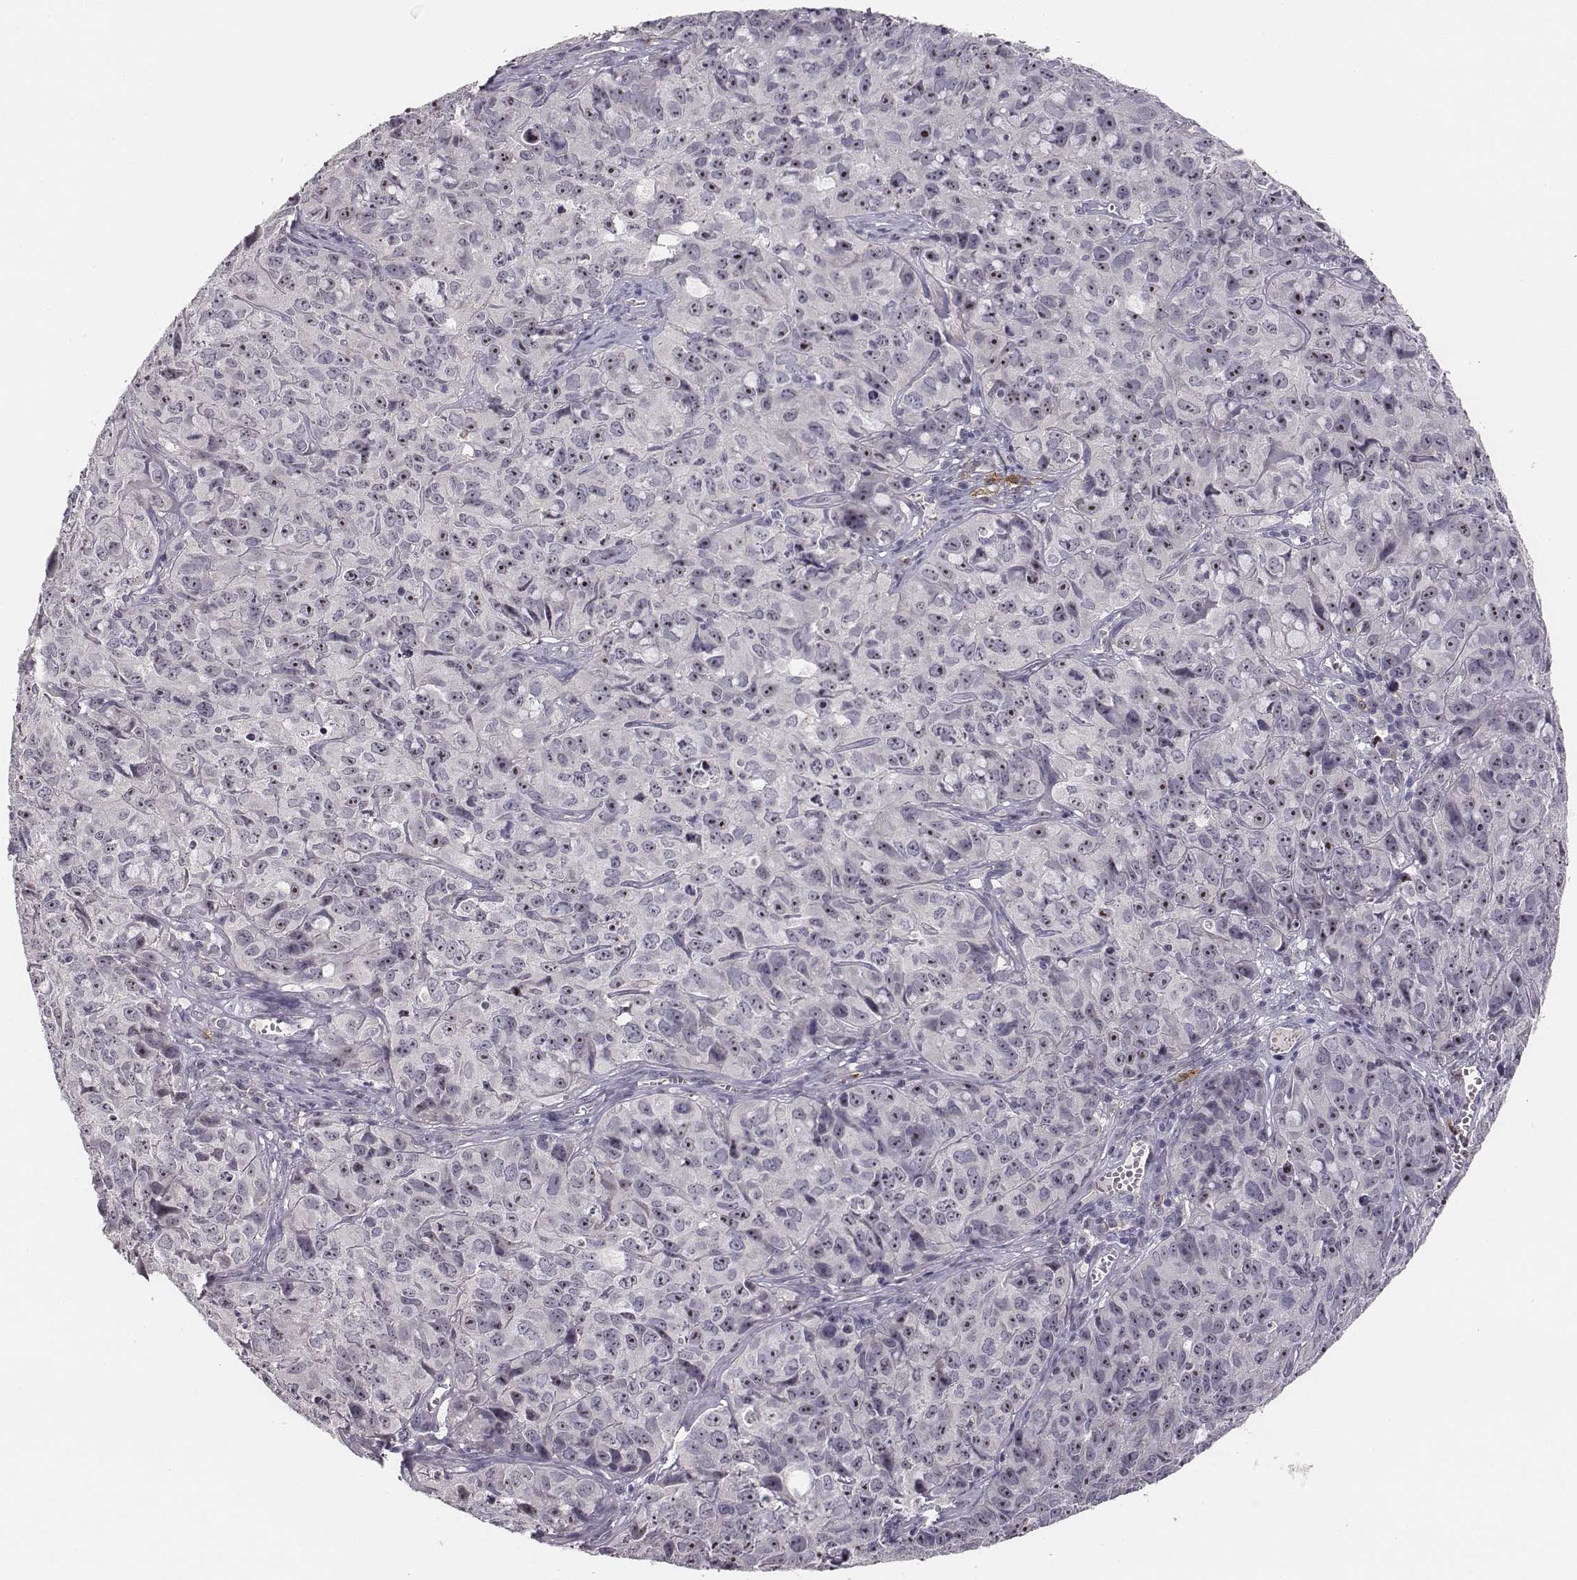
{"staining": {"intensity": "moderate", "quantity": "25%-75%", "location": "nuclear"}, "tissue": "cervical cancer", "cell_type": "Tumor cells", "image_type": "cancer", "snomed": [{"axis": "morphology", "description": "Squamous cell carcinoma, NOS"}, {"axis": "topography", "description": "Cervix"}], "caption": "Immunohistochemical staining of human cervical cancer shows medium levels of moderate nuclear staining in about 25%-75% of tumor cells.", "gene": "NIFK", "patient": {"sex": "female", "age": 28}}